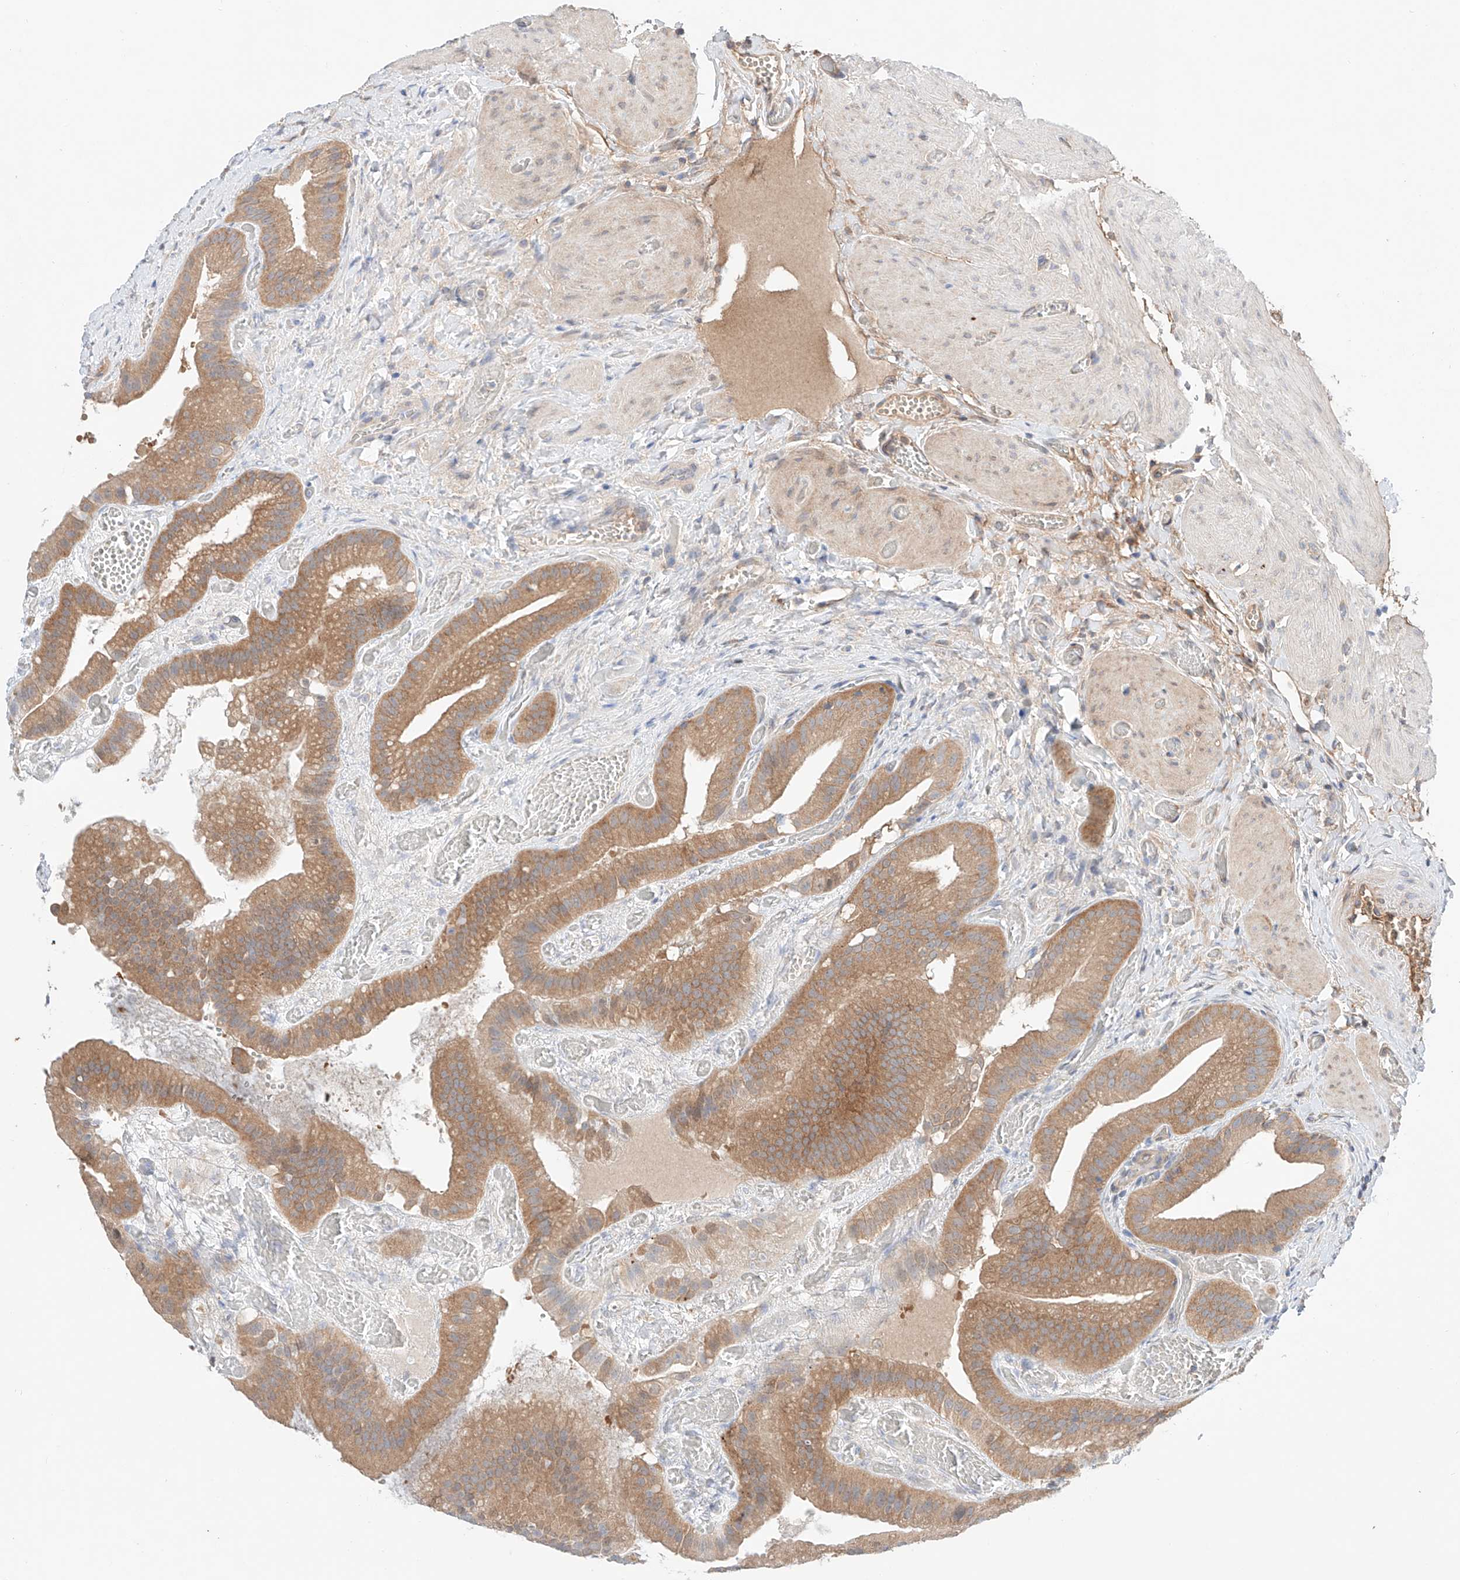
{"staining": {"intensity": "moderate", "quantity": ">75%", "location": "cytoplasmic/membranous"}, "tissue": "gallbladder", "cell_type": "Glandular cells", "image_type": "normal", "snomed": [{"axis": "morphology", "description": "Normal tissue, NOS"}, {"axis": "topography", "description": "Gallbladder"}], "caption": "Moderate cytoplasmic/membranous expression for a protein is present in approximately >75% of glandular cells of unremarkable gallbladder using immunohistochemistry (IHC).", "gene": "PGGT1B", "patient": {"sex": "female", "age": 64}}